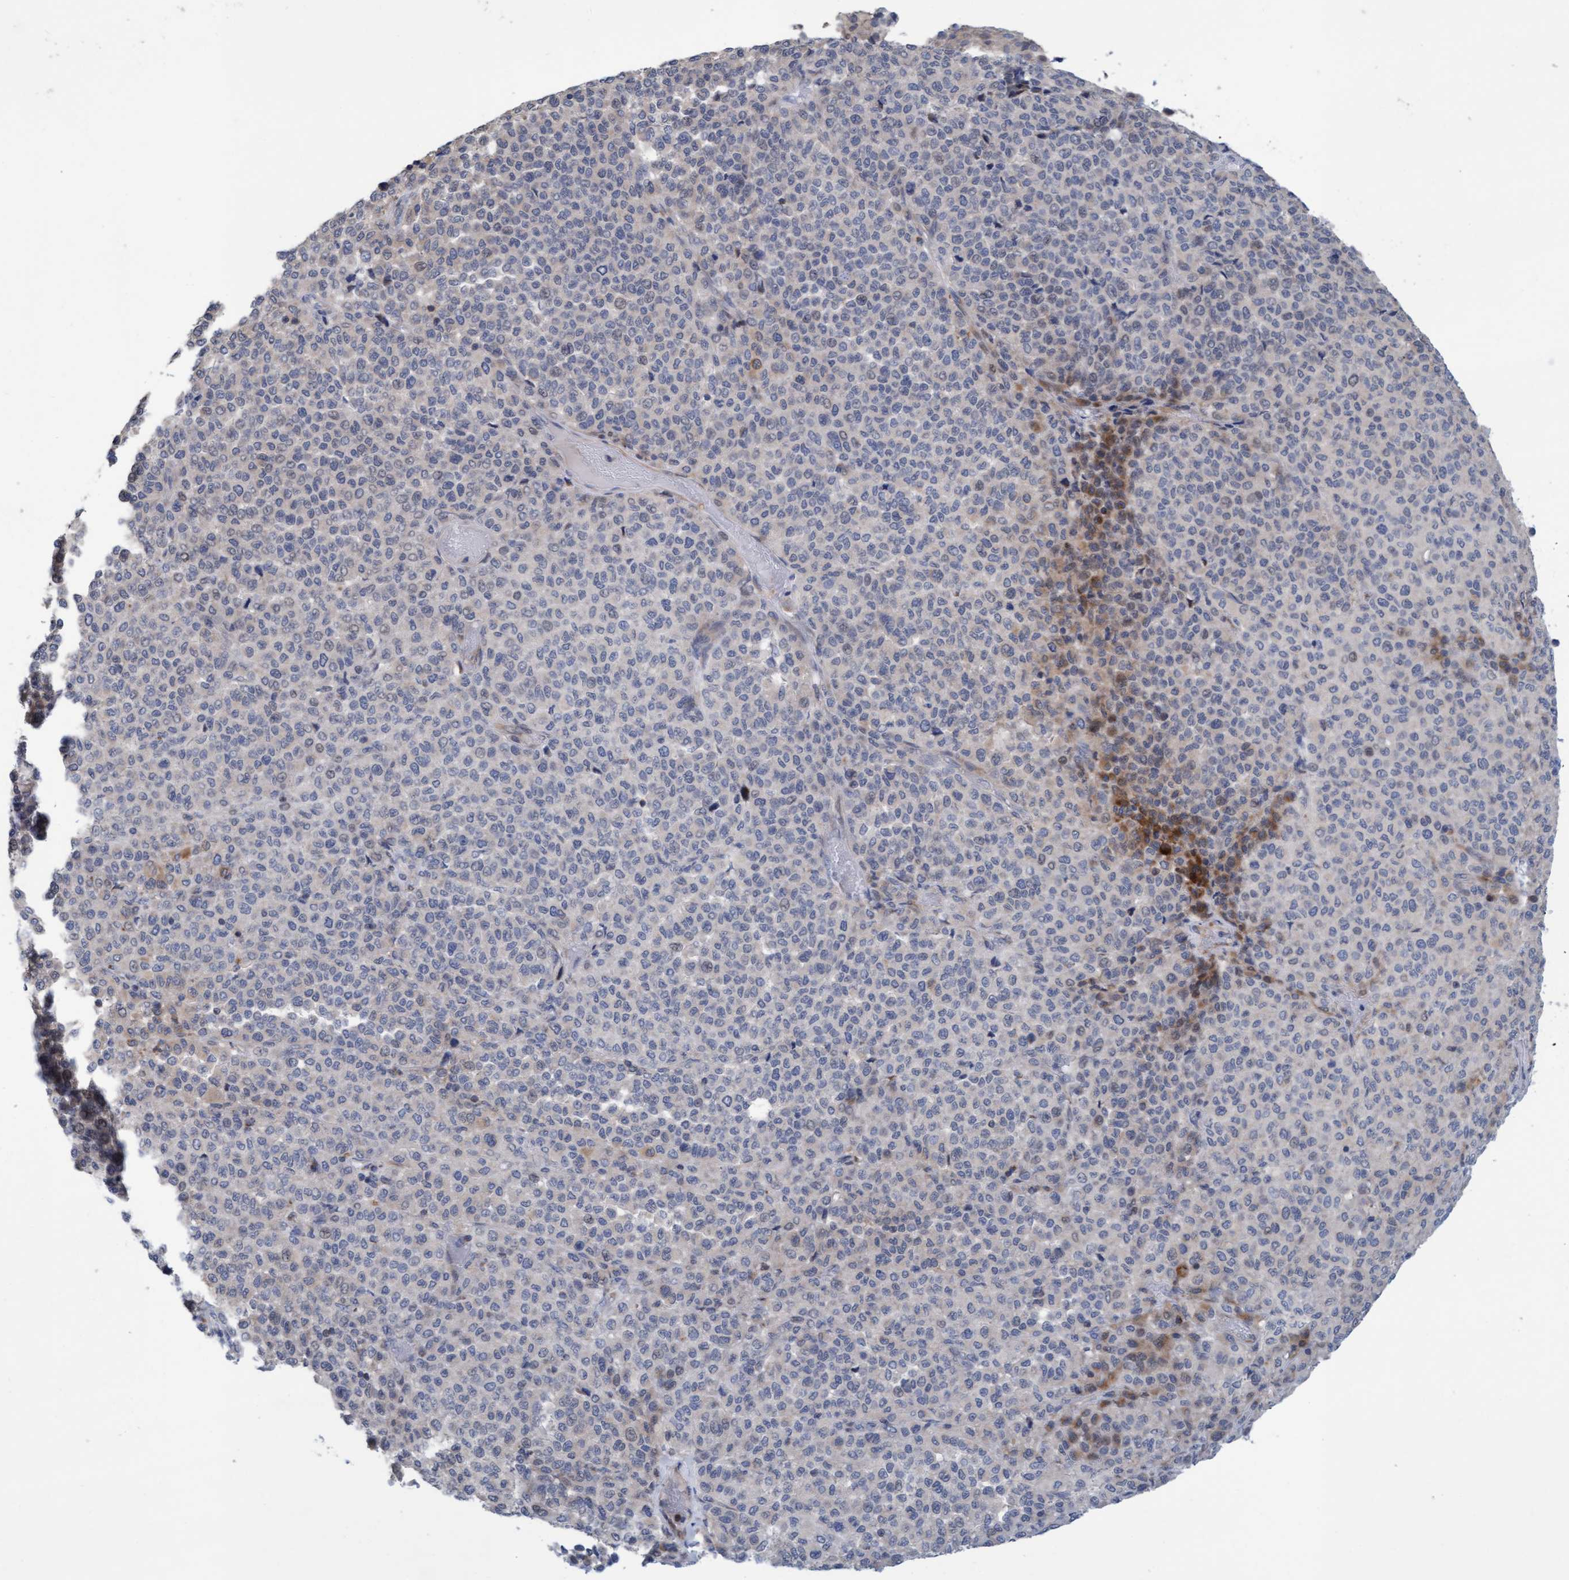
{"staining": {"intensity": "negative", "quantity": "none", "location": "none"}, "tissue": "melanoma", "cell_type": "Tumor cells", "image_type": "cancer", "snomed": [{"axis": "morphology", "description": "Malignant melanoma, Metastatic site"}, {"axis": "topography", "description": "Pancreas"}], "caption": "Immunohistochemistry (IHC) micrograph of neoplastic tissue: human melanoma stained with DAB exhibits no significant protein expression in tumor cells. (DAB (3,3'-diaminobenzidine) immunohistochemistry visualized using brightfield microscopy, high magnification).", "gene": "SLC28A3", "patient": {"sex": "female", "age": 30}}